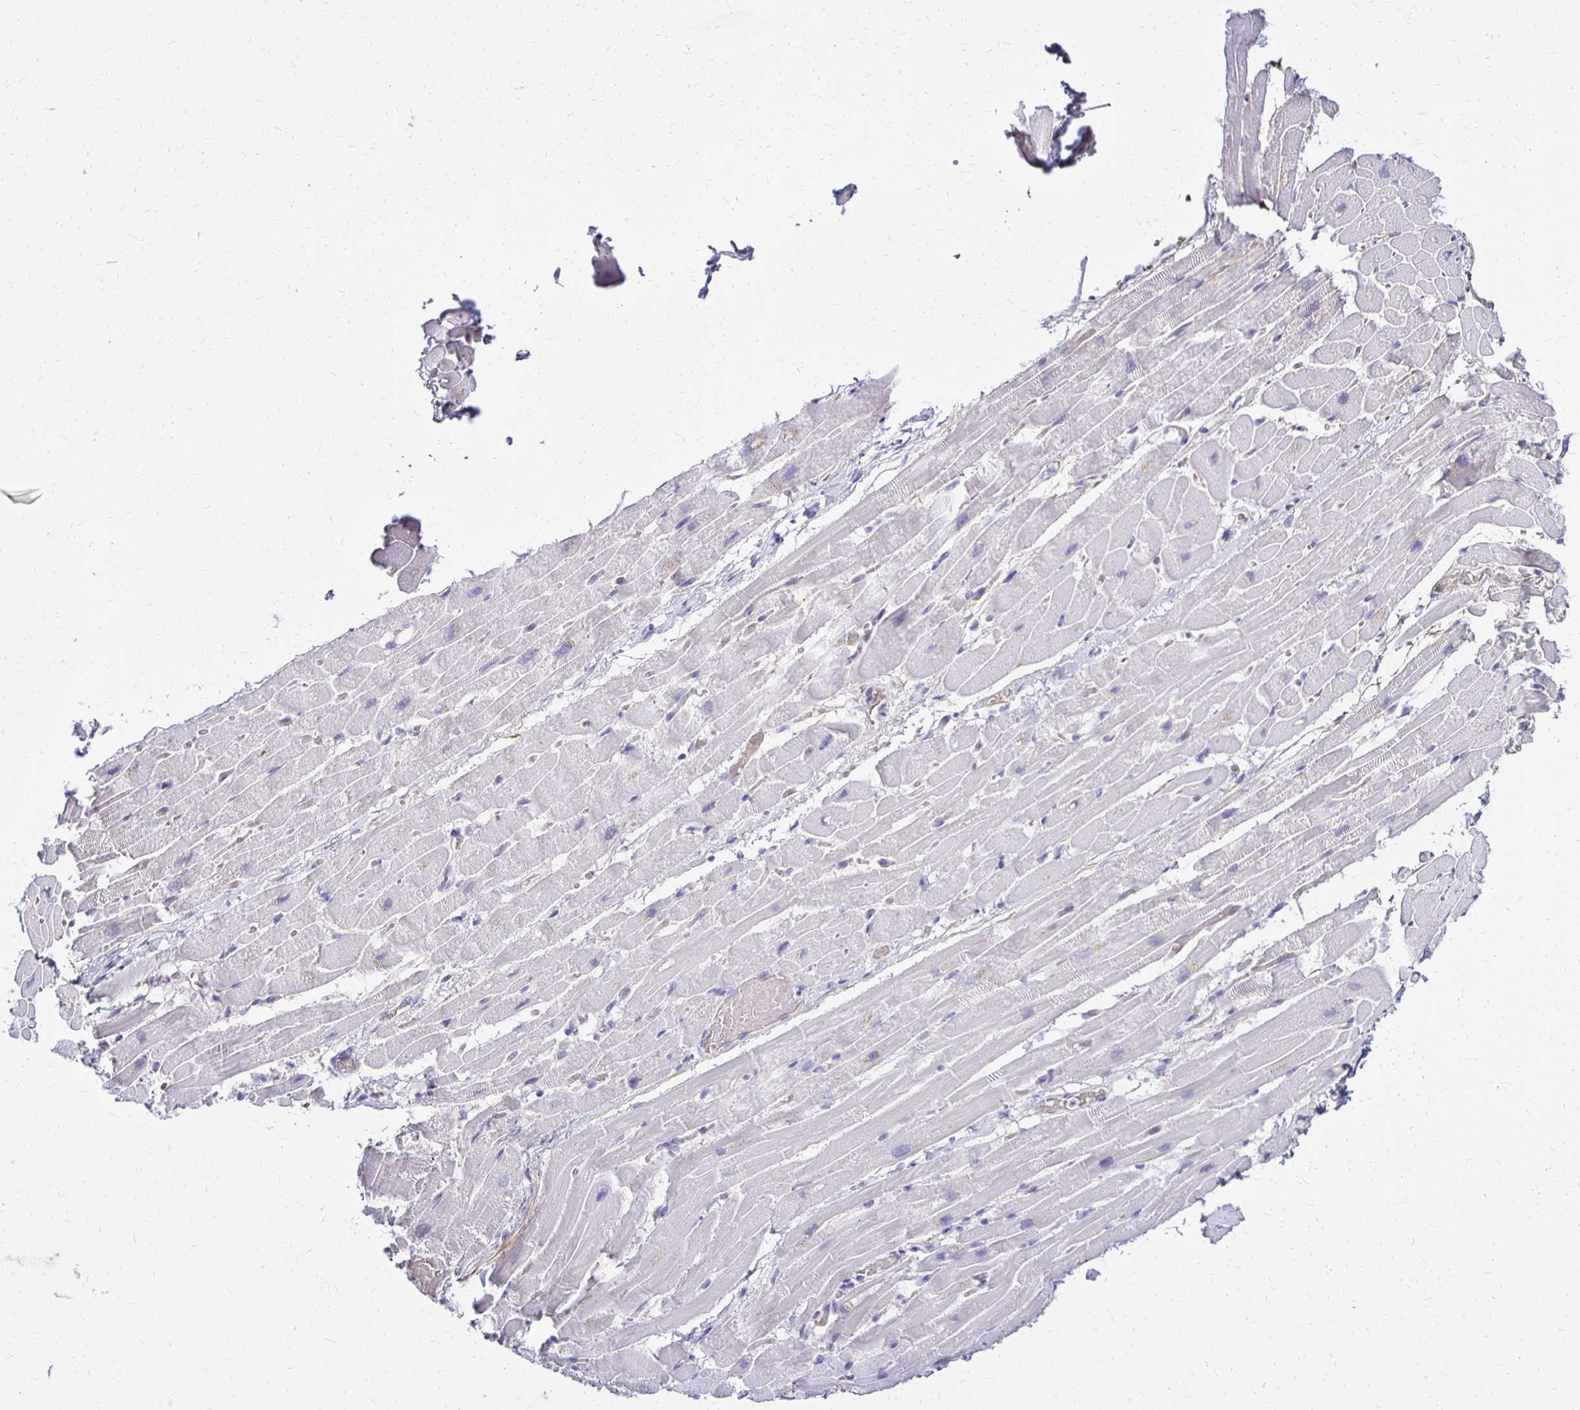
{"staining": {"intensity": "negative", "quantity": "none", "location": "none"}, "tissue": "heart muscle", "cell_type": "Cardiomyocytes", "image_type": "normal", "snomed": [{"axis": "morphology", "description": "Normal tissue, NOS"}, {"axis": "topography", "description": "Heart"}], "caption": "Immunohistochemistry (IHC) micrograph of unremarkable heart muscle: heart muscle stained with DAB (3,3'-diaminobenzidine) exhibits no significant protein staining in cardiomyocytes.", "gene": "FNTB", "patient": {"sex": "male", "age": 37}}